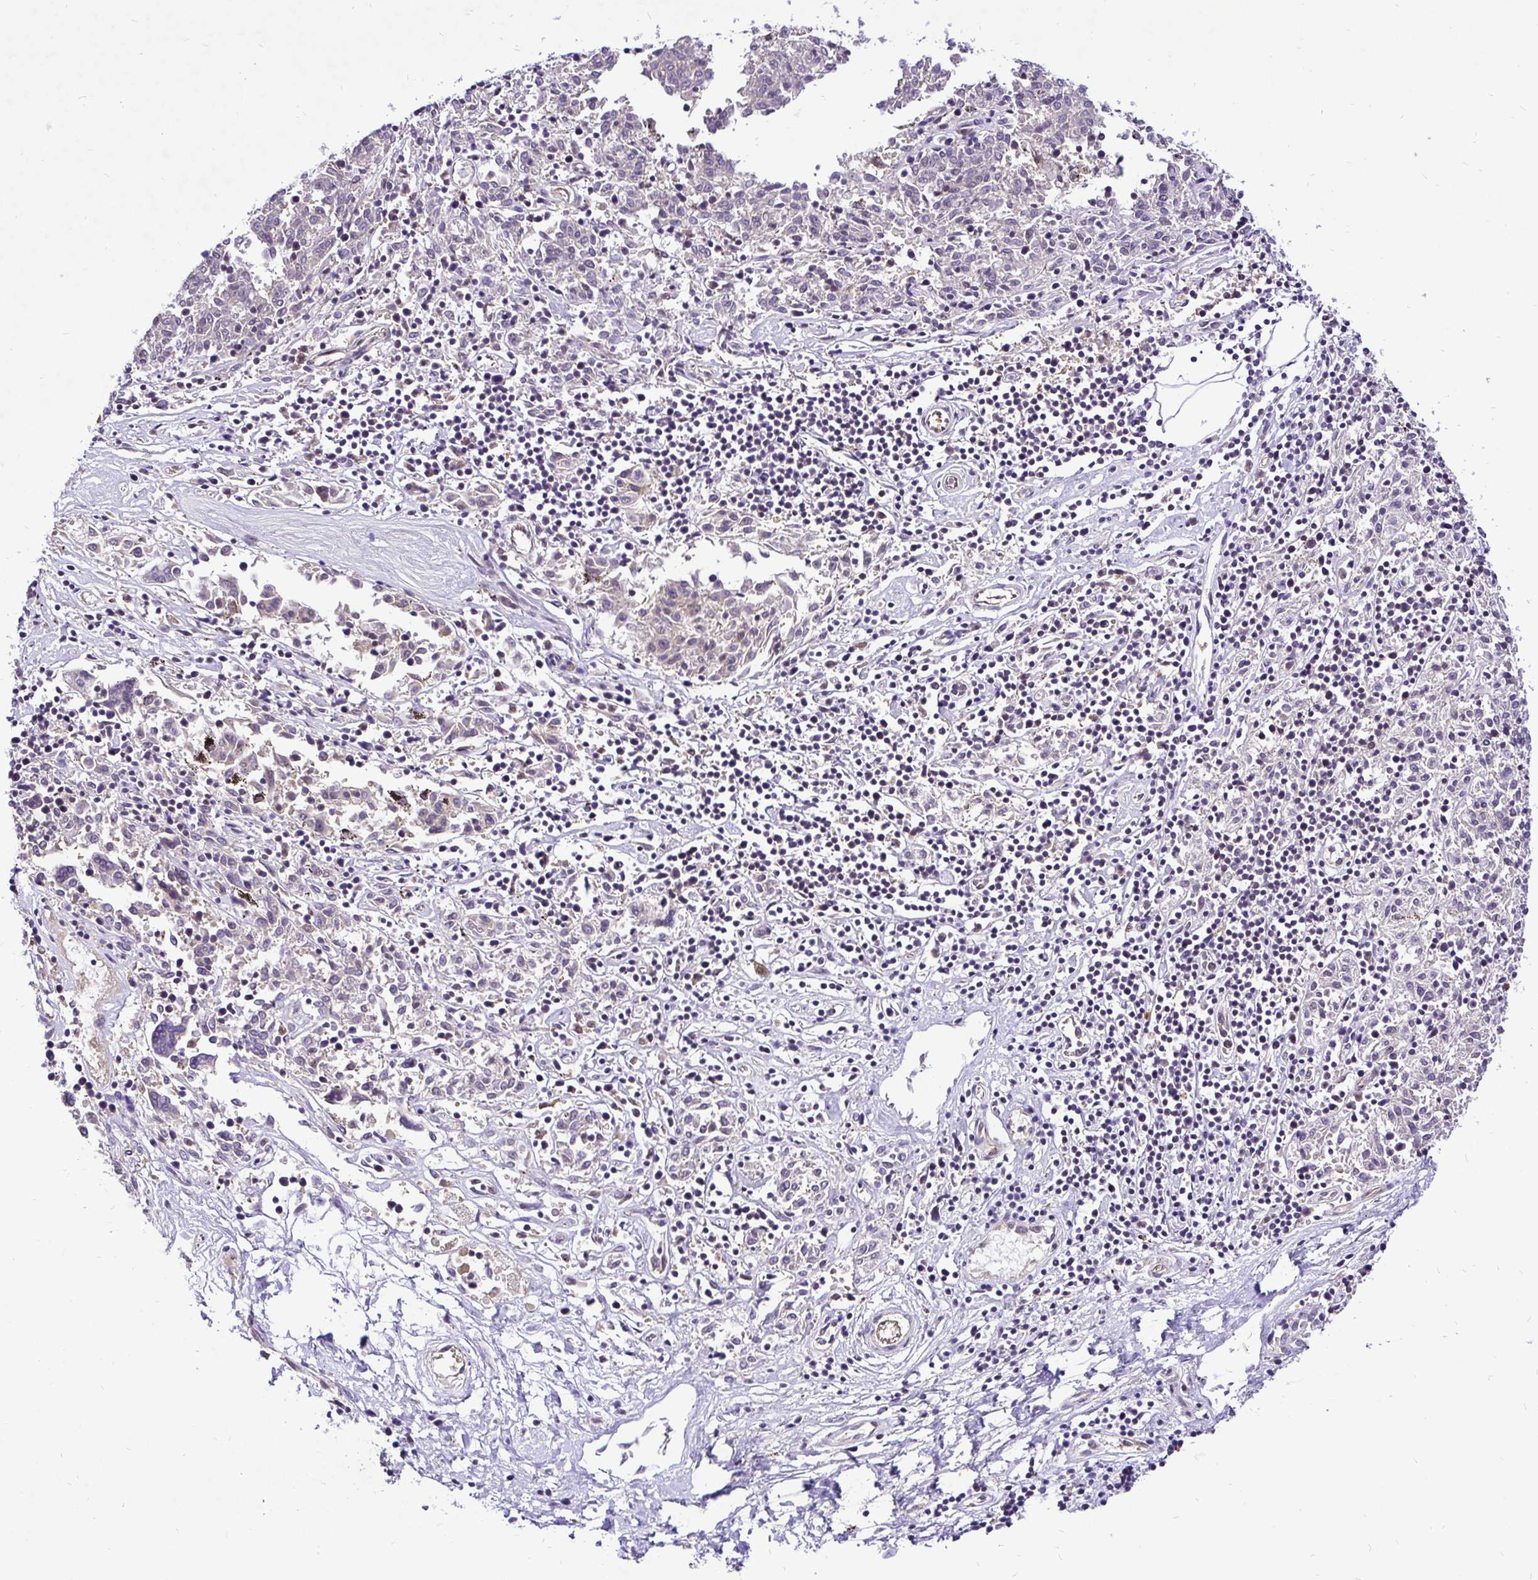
{"staining": {"intensity": "negative", "quantity": "none", "location": "none"}, "tissue": "melanoma", "cell_type": "Tumor cells", "image_type": "cancer", "snomed": [{"axis": "morphology", "description": "Malignant melanoma, NOS"}, {"axis": "topography", "description": "Skin"}], "caption": "Immunohistochemistry (IHC) photomicrograph of human malignant melanoma stained for a protein (brown), which shows no expression in tumor cells. The staining was performed using DAB (3,3'-diaminobenzidine) to visualize the protein expression in brown, while the nuclei were stained in blue with hematoxylin (Magnification: 20x).", "gene": "UBE2M", "patient": {"sex": "female", "age": 72}}